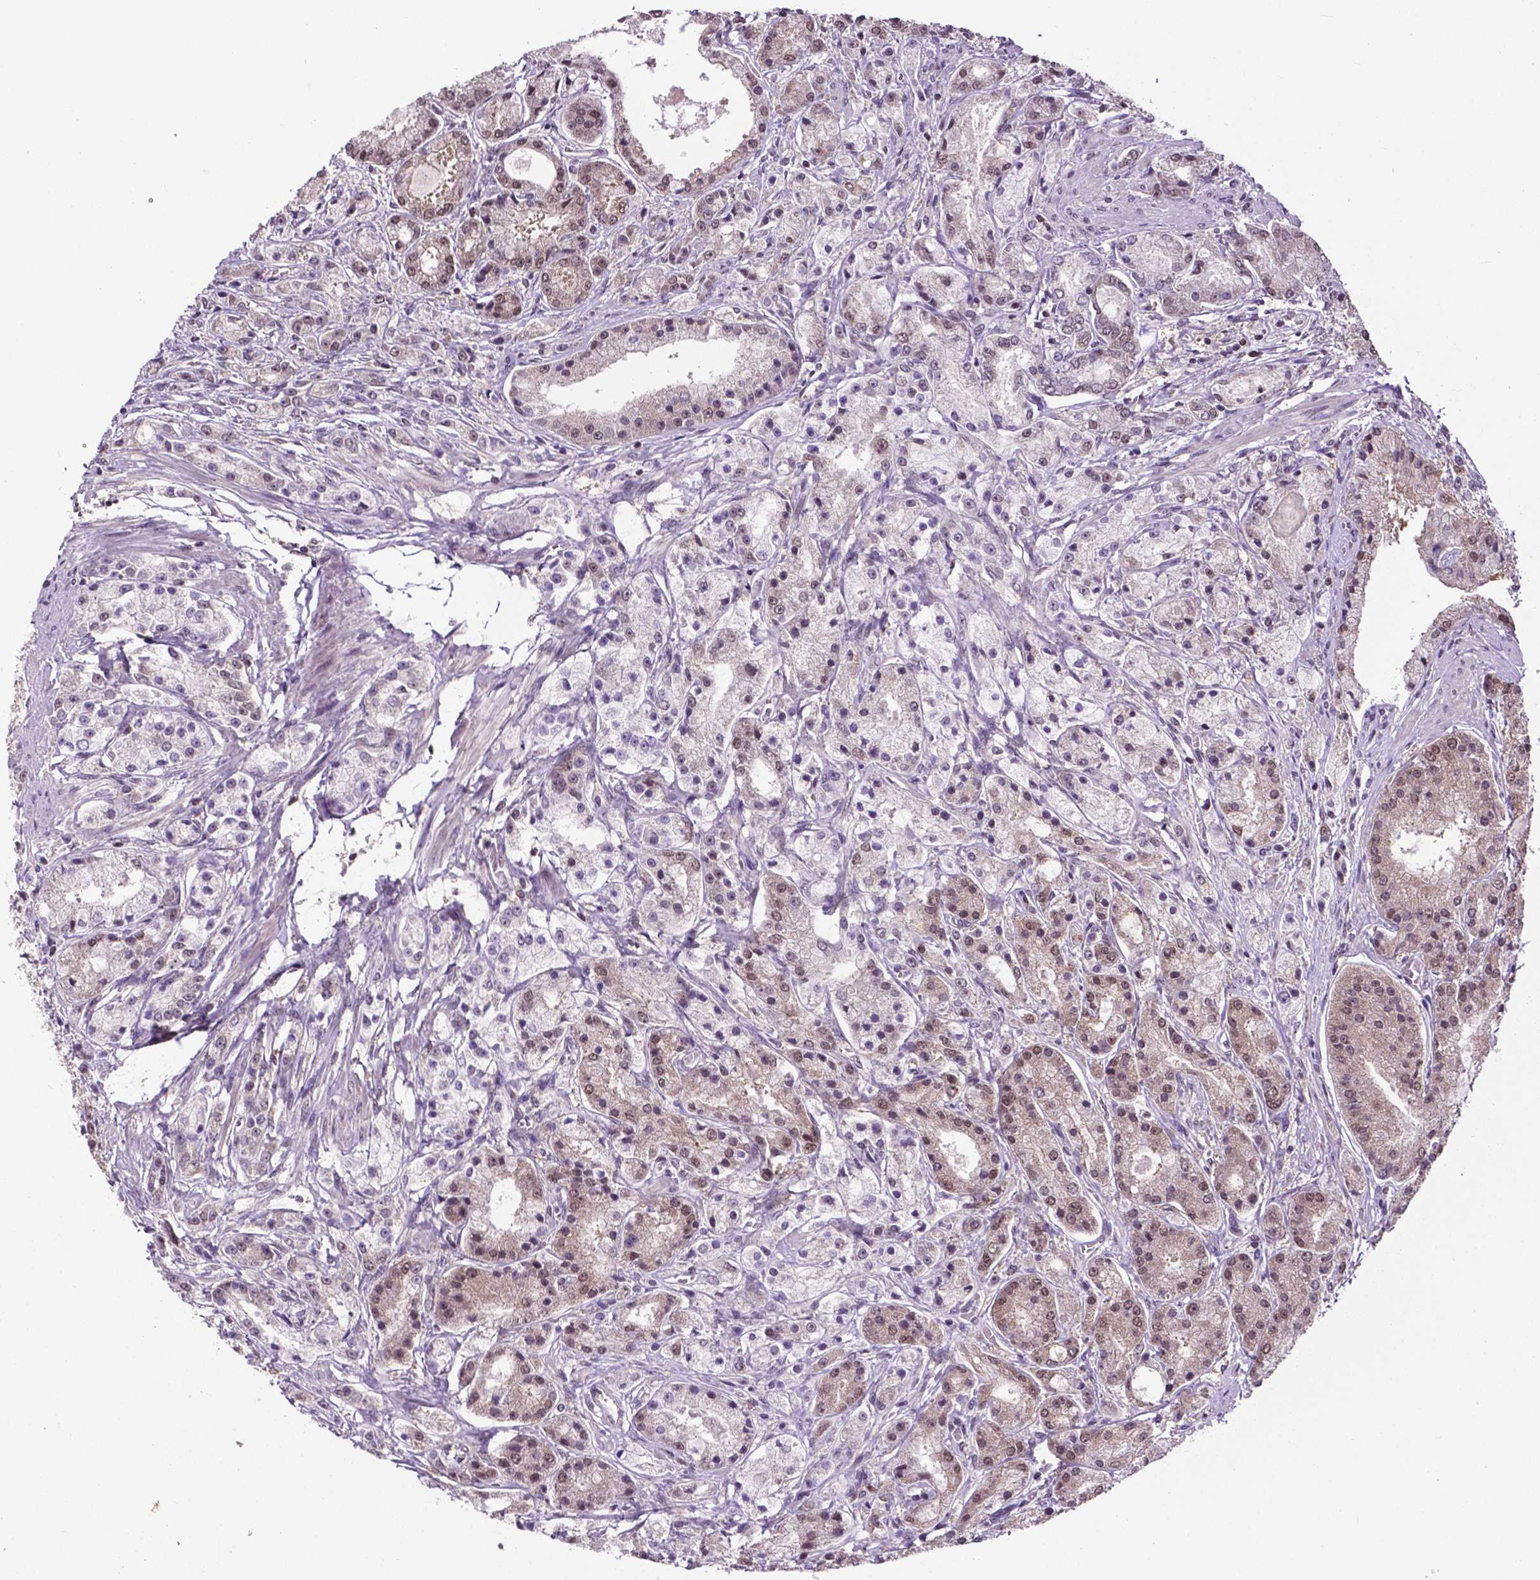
{"staining": {"intensity": "weak", "quantity": "25%-75%", "location": "nuclear"}, "tissue": "prostate cancer", "cell_type": "Tumor cells", "image_type": "cancer", "snomed": [{"axis": "morphology", "description": "Adenocarcinoma, High grade"}, {"axis": "topography", "description": "Prostate"}], "caption": "Immunohistochemical staining of prostate cancer (high-grade adenocarcinoma) reveals low levels of weak nuclear protein positivity in about 25%-75% of tumor cells. (brown staining indicates protein expression, while blue staining denotes nuclei).", "gene": "FAF1", "patient": {"sex": "male", "age": 67}}